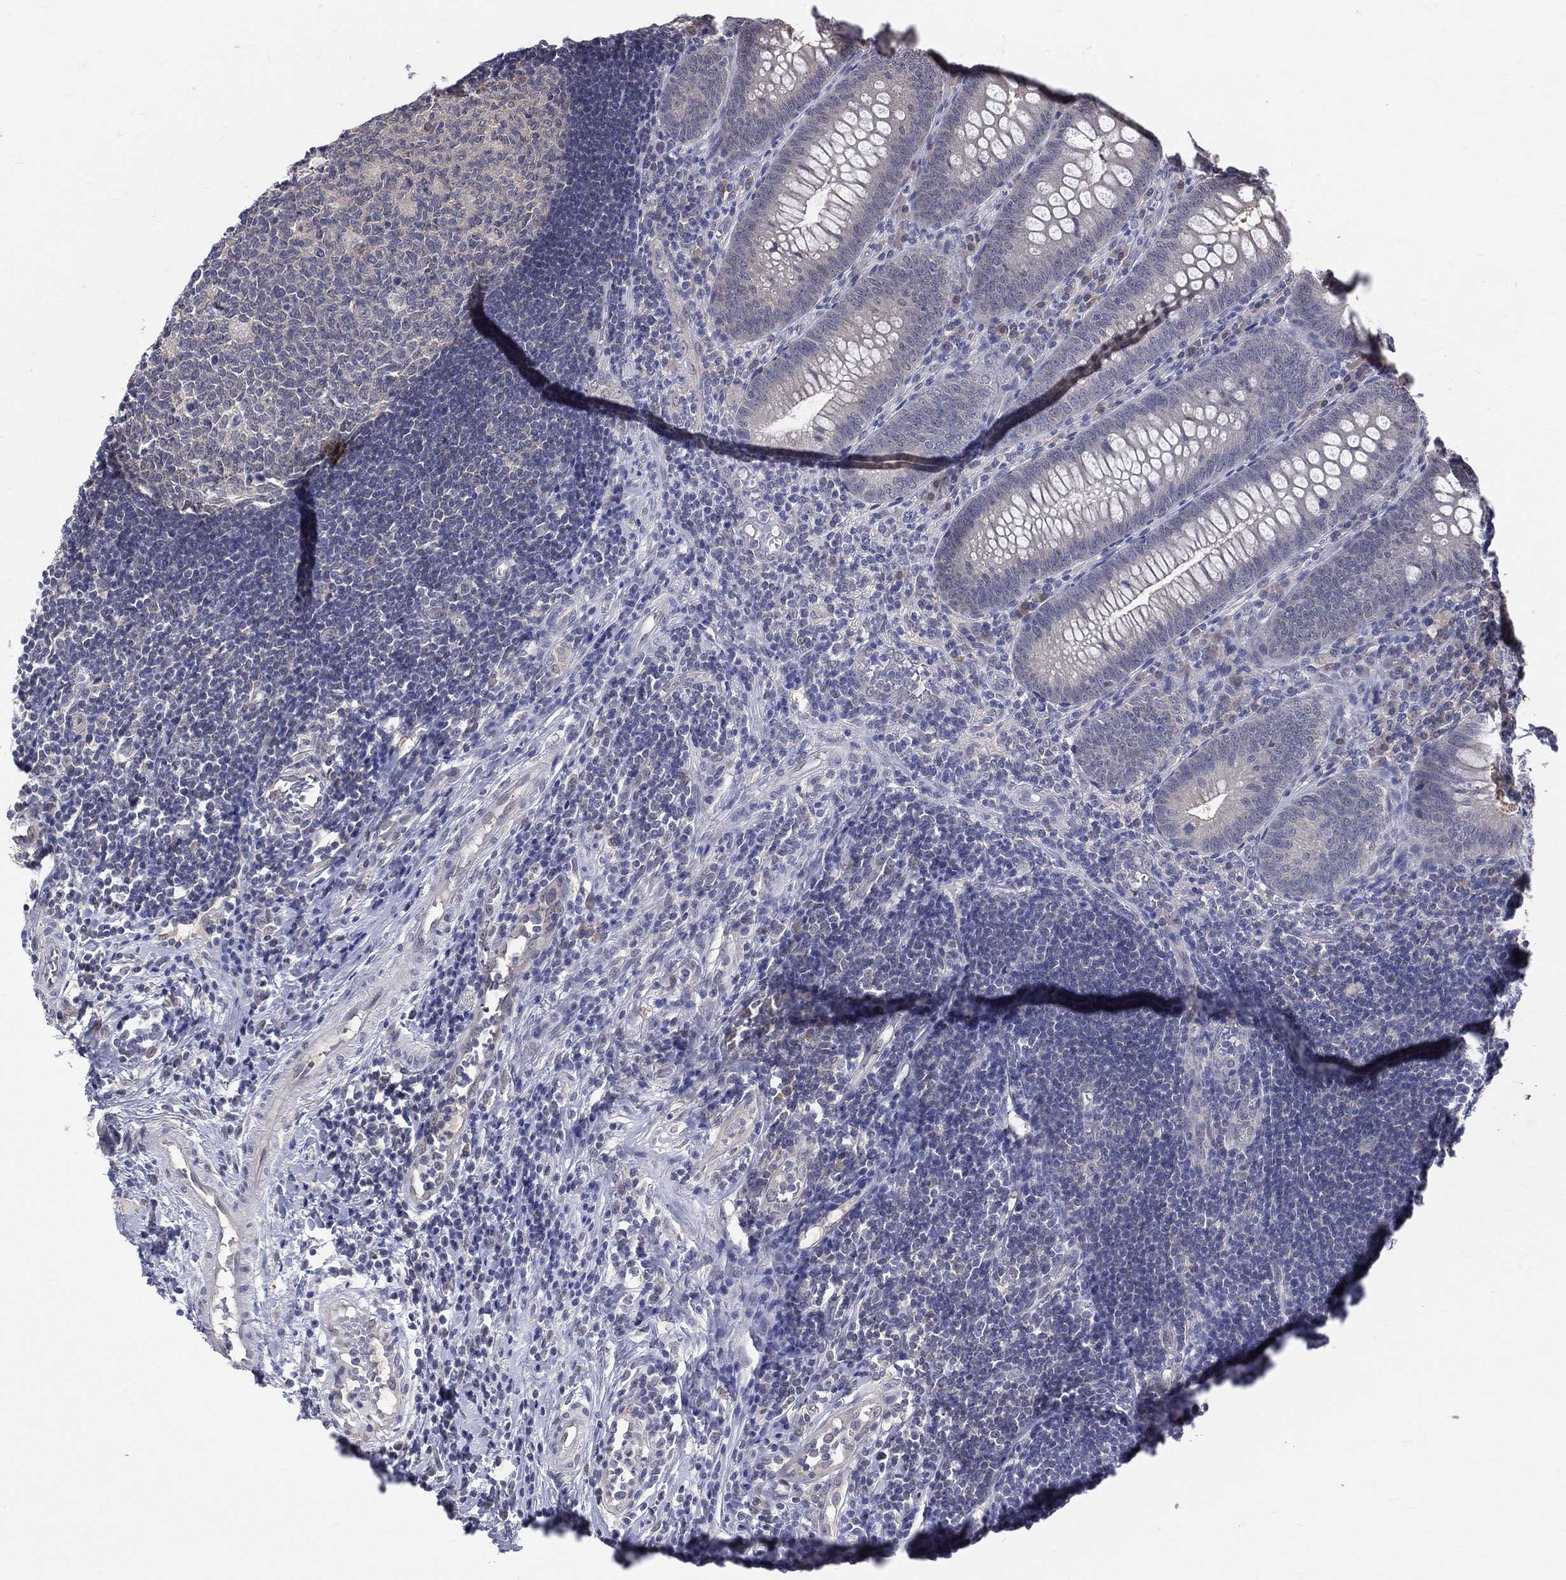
{"staining": {"intensity": "negative", "quantity": "none", "location": "none"}, "tissue": "appendix", "cell_type": "Glandular cells", "image_type": "normal", "snomed": [{"axis": "morphology", "description": "Normal tissue, NOS"}, {"axis": "morphology", "description": "Inflammation, NOS"}, {"axis": "topography", "description": "Appendix"}], "caption": "Immunohistochemistry photomicrograph of normal appendix: human appendix stained with DAB (3,3'-diaminobenzidine) shows no significant protein staining in glandular cells. (DAB IHC with hematoxylin counter stain).", "gene": "DLG4", "patient": {"sex": "male", "age": 16}}